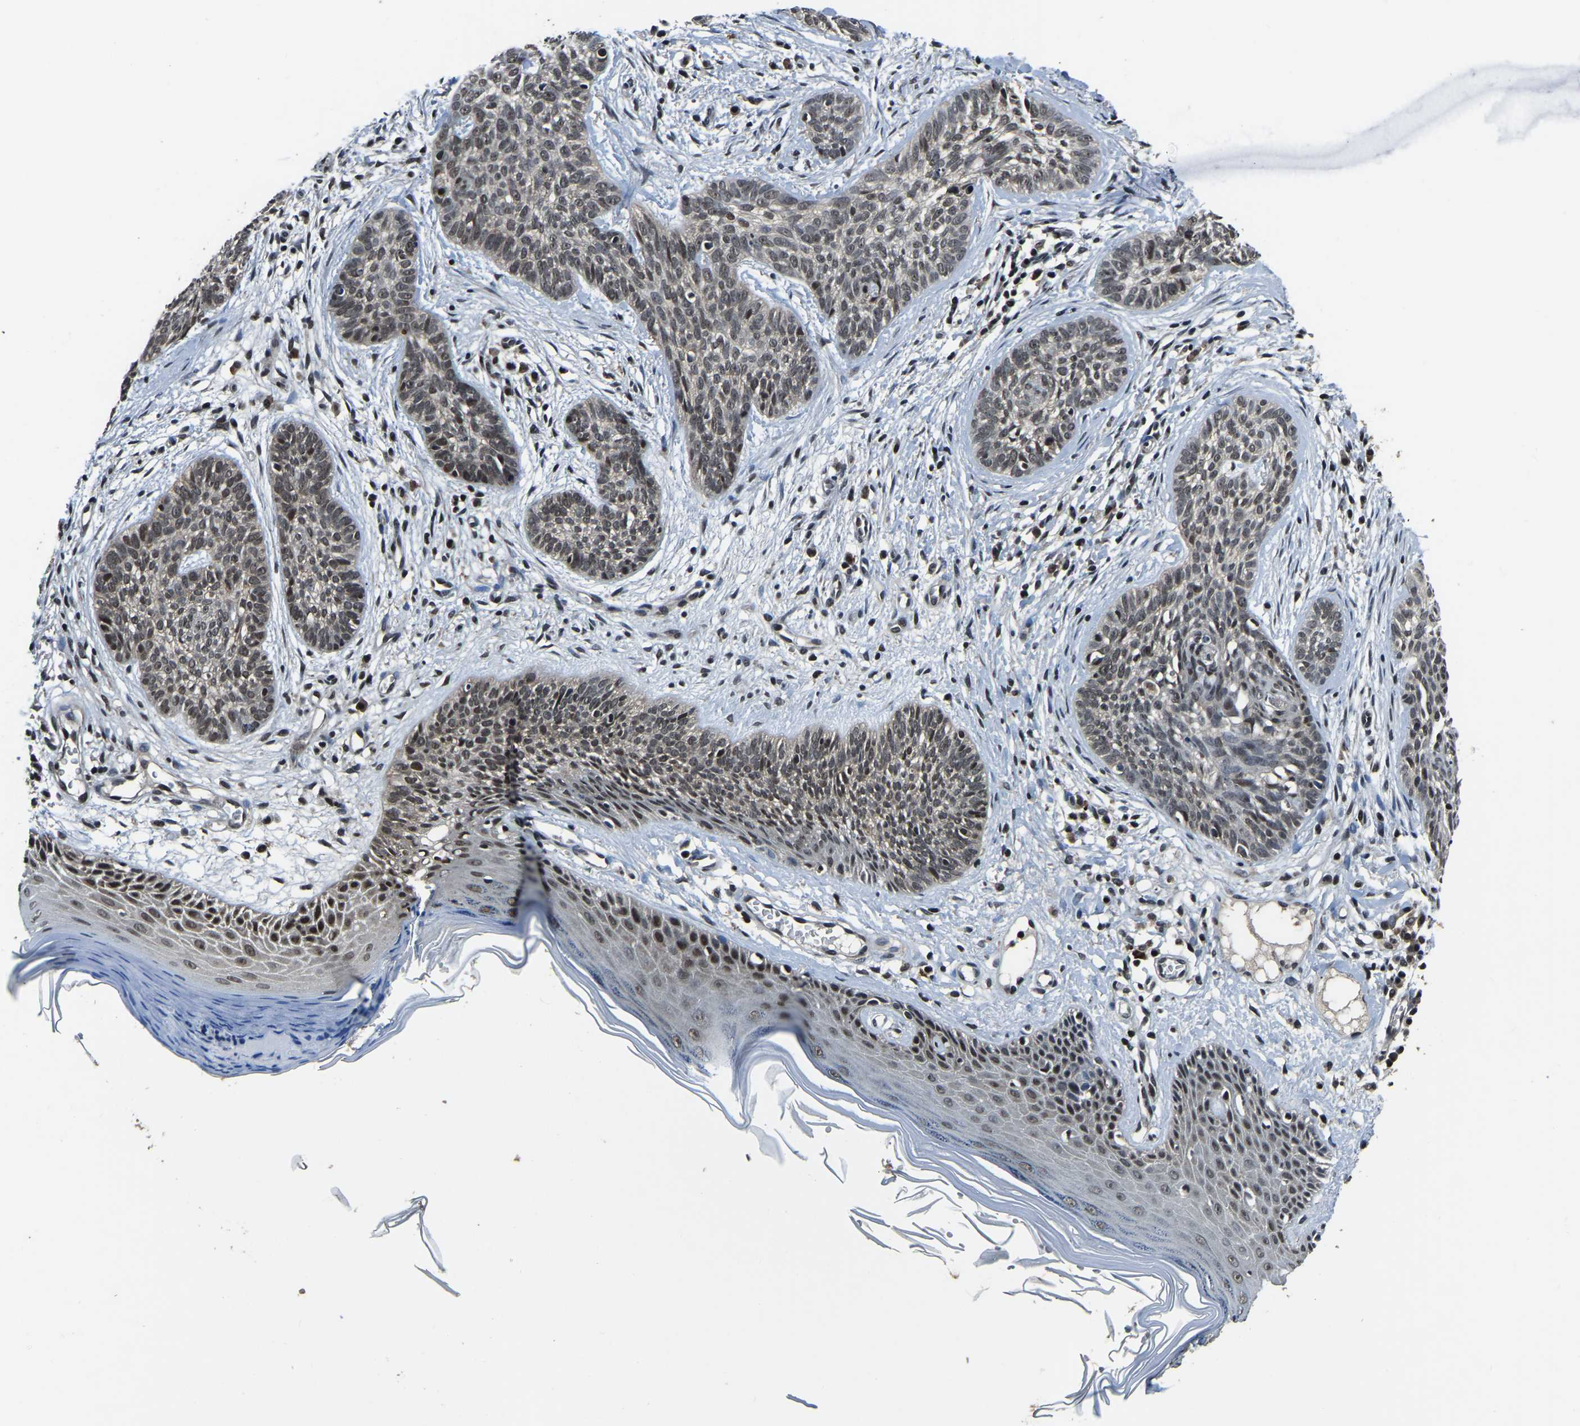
{"staining": {"intensity": "weak", "quantity": "25%-75%", "location": "nuclear"}, "tissue": "skin cancer", "cell_type": "Tumor cells", "image_type": "cancer", "snomed": [{"axis": "morphology", "description": "Basal cell carcinoma"}, {"axis": "topography", "description": "Skin"}], "caption": "Tumor cells show low levels of weak nuclear staining in approximately 25%-75% of cells in human skin cancer.", "gene": "ANKIB1", "patient": {"sex": "female", "age": 59}}